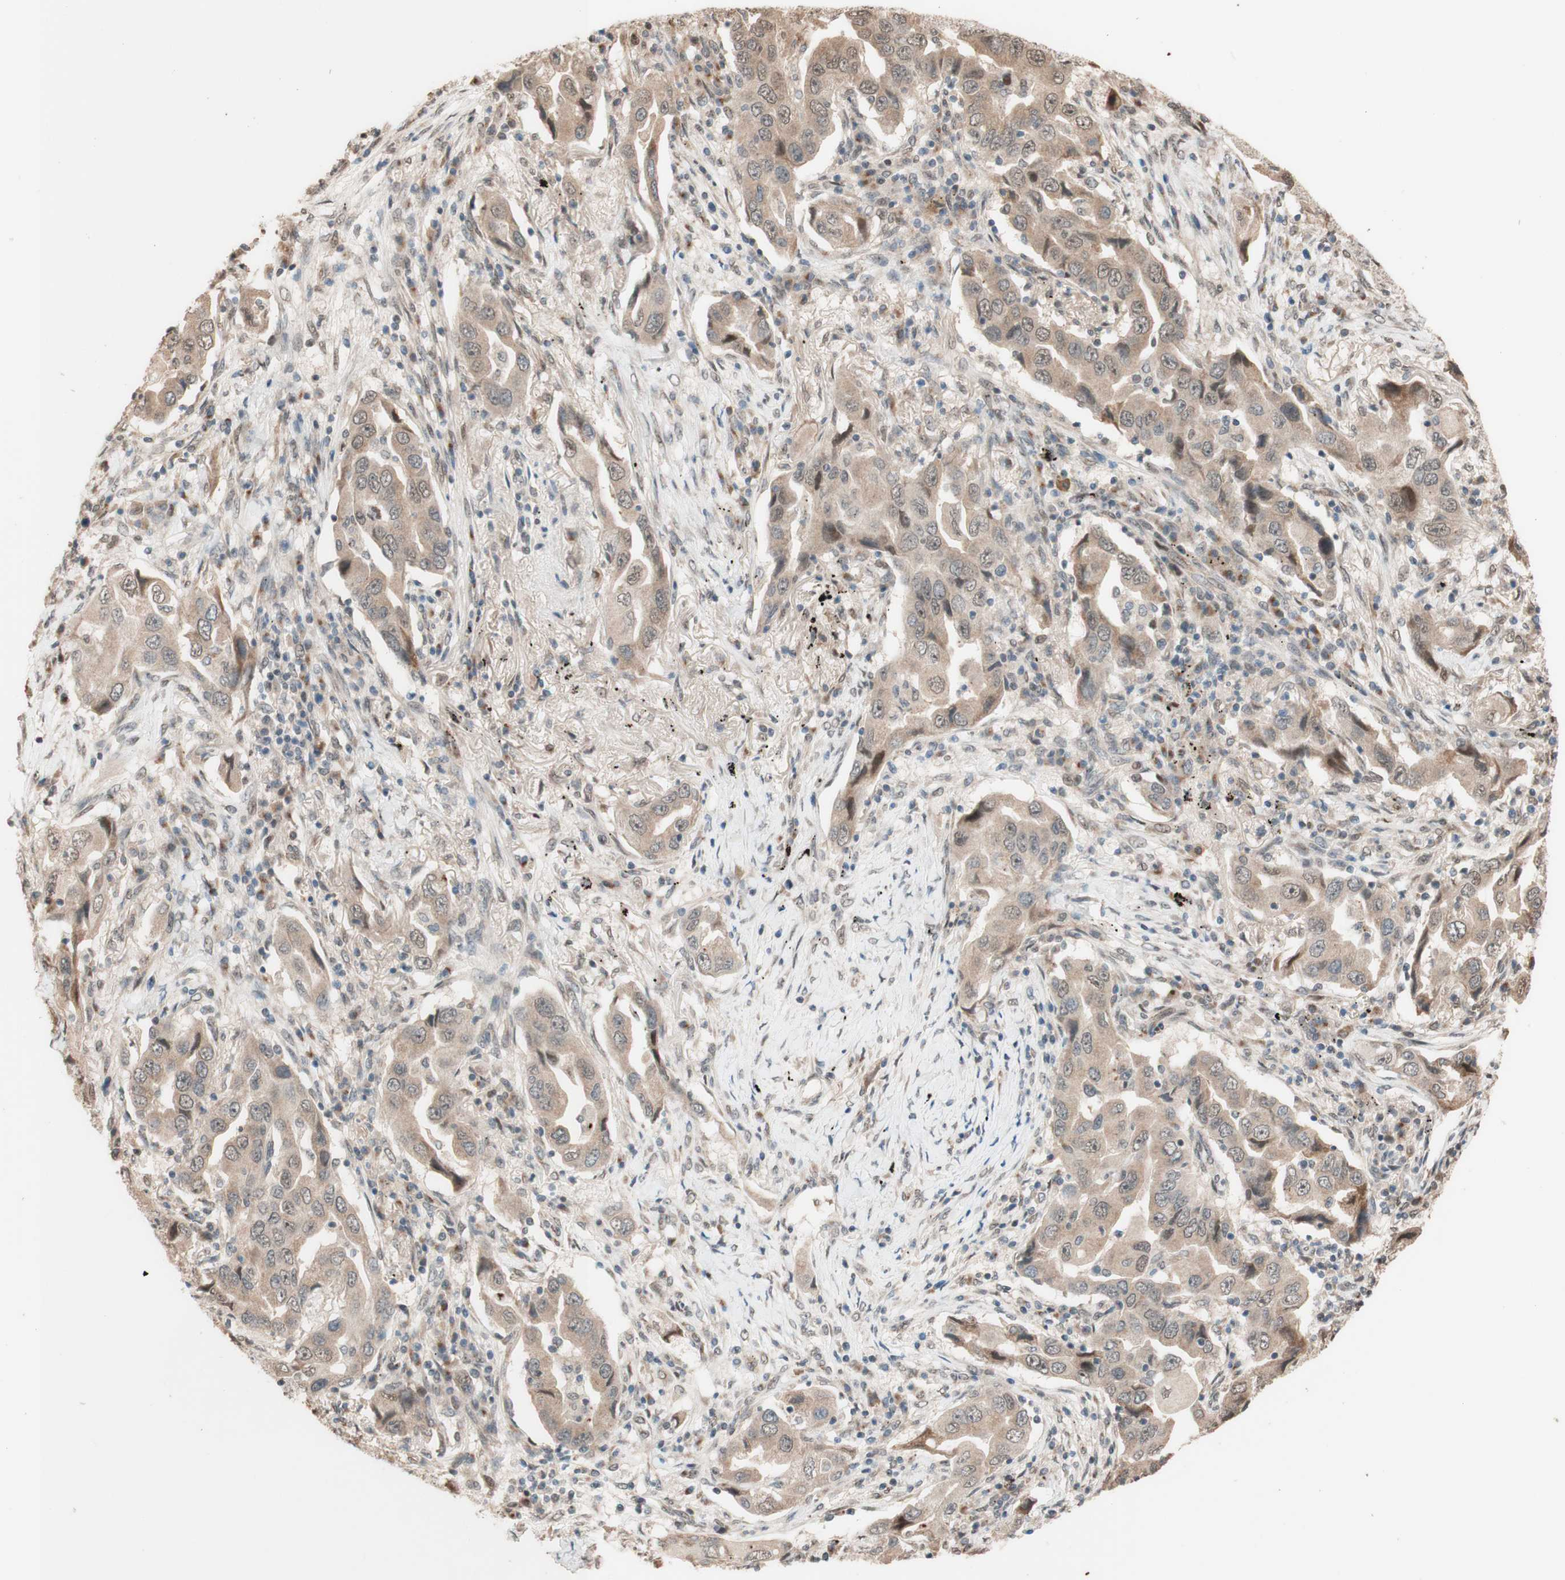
{"staining": {"intensity": "weak", "quantity": "25%-75%", "location": "cytoplasmic/membranous"}, "tissue": "lung cancer", "cell_type": "Tumor cells", "image_type": "cancer", "snomed": [{"axis": "morphology", "description": "Adenocarcinoma, NOS"}, {"axis": "topography", "description": "Lung"}], "caption": "A low amount of weak cytoplasmic/membranous staining is identified in approximately 25%-75% of tumor cells in lung cancer tissue. (DAB (3,3'-diaminobenzidine) IHC with brightfield microscopy, high magnification).", "gene": "CCNC", "patient": {"sex": "female", "age": 65}}